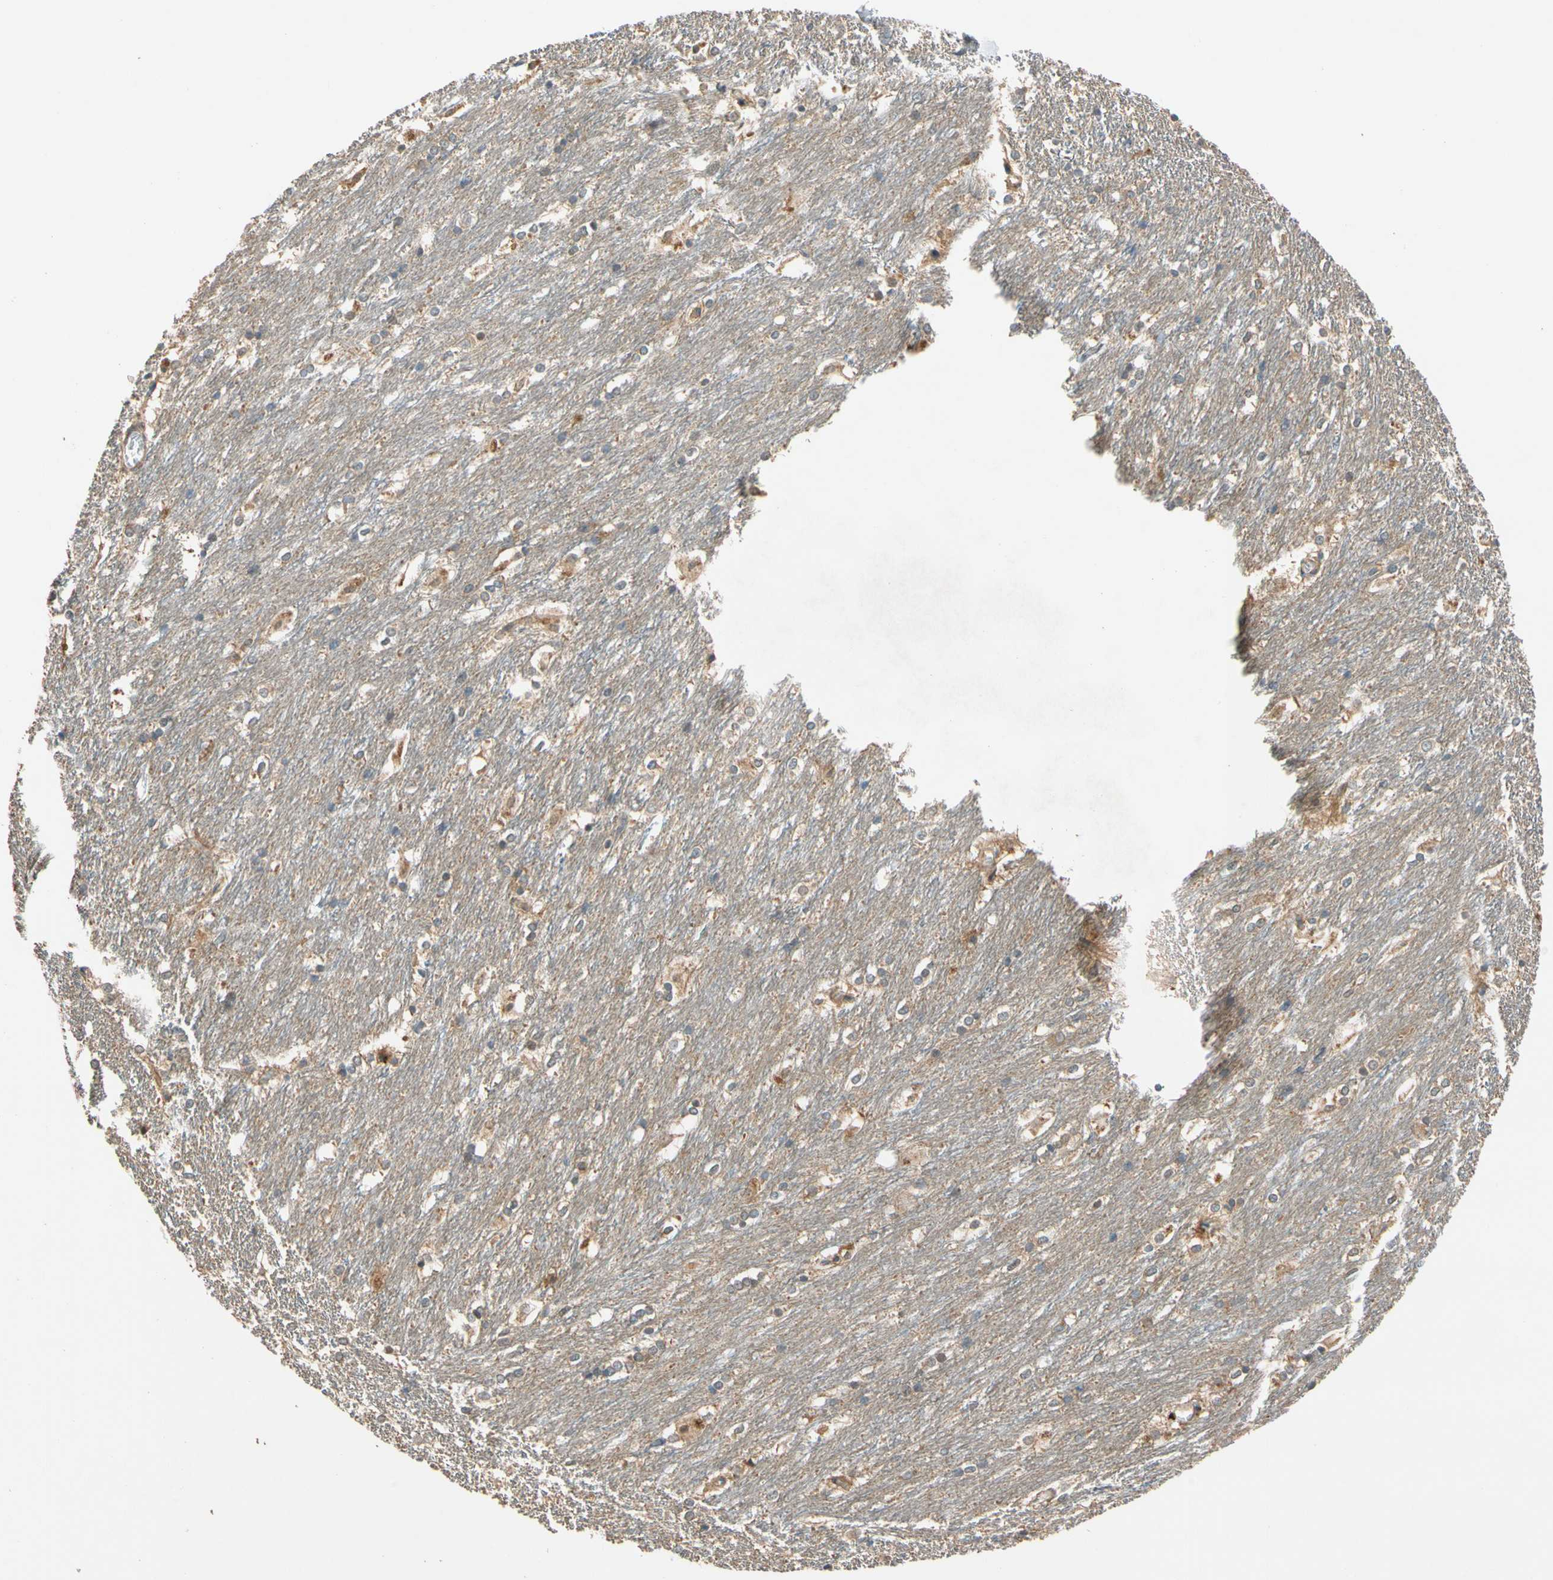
{"staining": {"intensity": "weak", "quantity": "25%-75%", "location": "cytoplasmic/membranous"}, "tissue": "caudate", "cell_type": "Glial cells", "image_type": "normal", "snomed": [{"axis": "morphology", "description": "Normal tissue, NOS"}, {"axis": "topography", "description": "Lateral ventricle wall"}], "caption": "Protein expression analysis of benign caudate reveals weak cytoplasmic/membranous positivity in about 25%-75% of glial cells.", "gene": "USP12", "patient": {"sex": "female", "age": 19}}